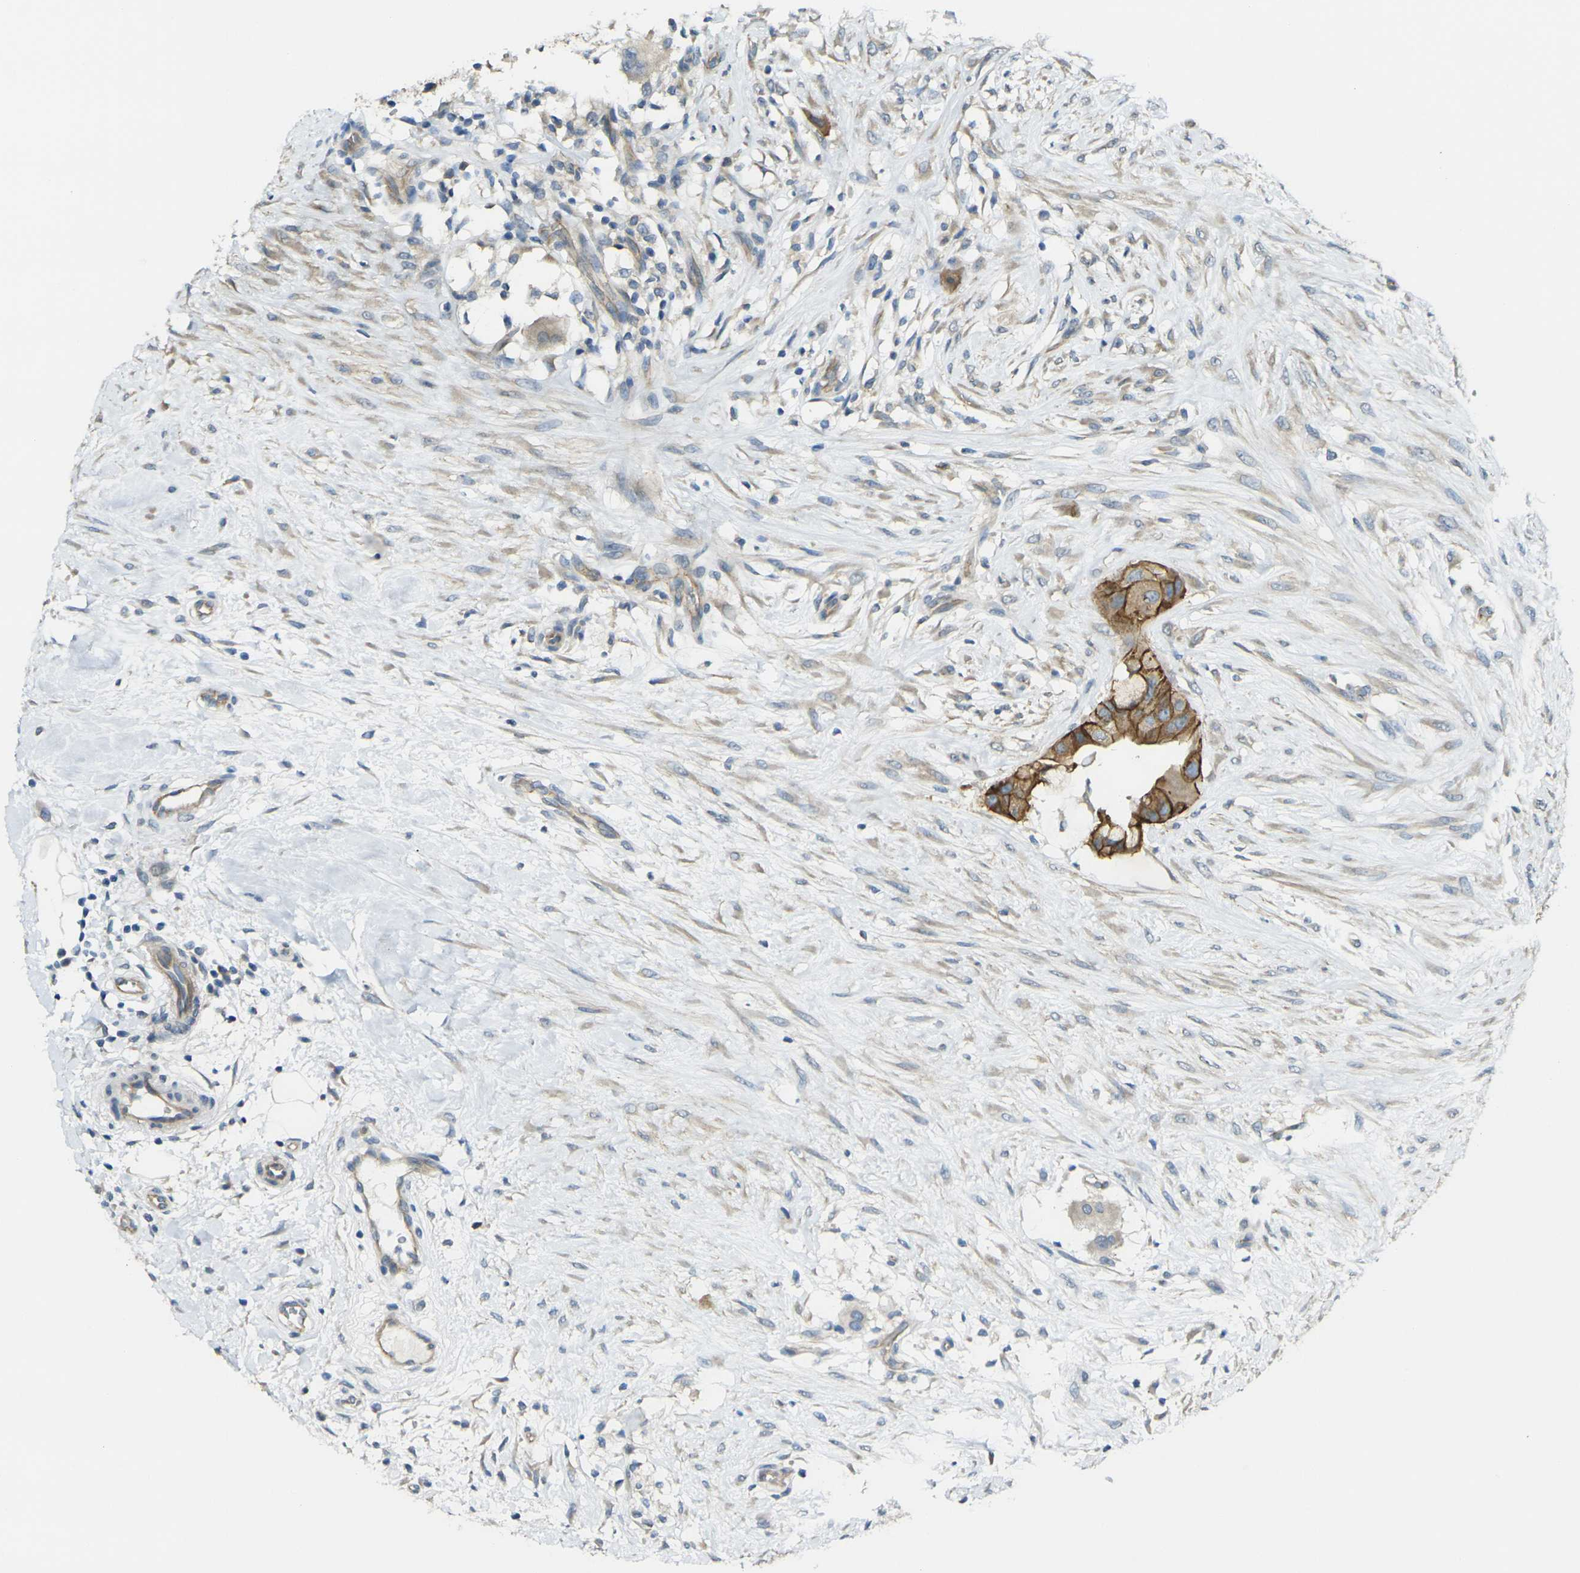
{"staining": {"intensity": "strong", "quantity": ">75%", "location": "cytoplasmic/membranous"}, "tissue": "breast cancer", "cell_type": "Tumor cells", "image_type": "cancer", "snomed": [{"axis": "morphology", "description": "Duct carcinoma"}, {"axis": "topography", "description": "Breast"}], "caption": "Breast cancer (infiltrating ductal carcinoma) stained with DAB immunohistochemistry shows high levels of strong cytoplasmic/membranous expression in approximately >75% of tumor cells.", "gene": "RHBDD1", "patient": {"sex": "female", "age": 40}}